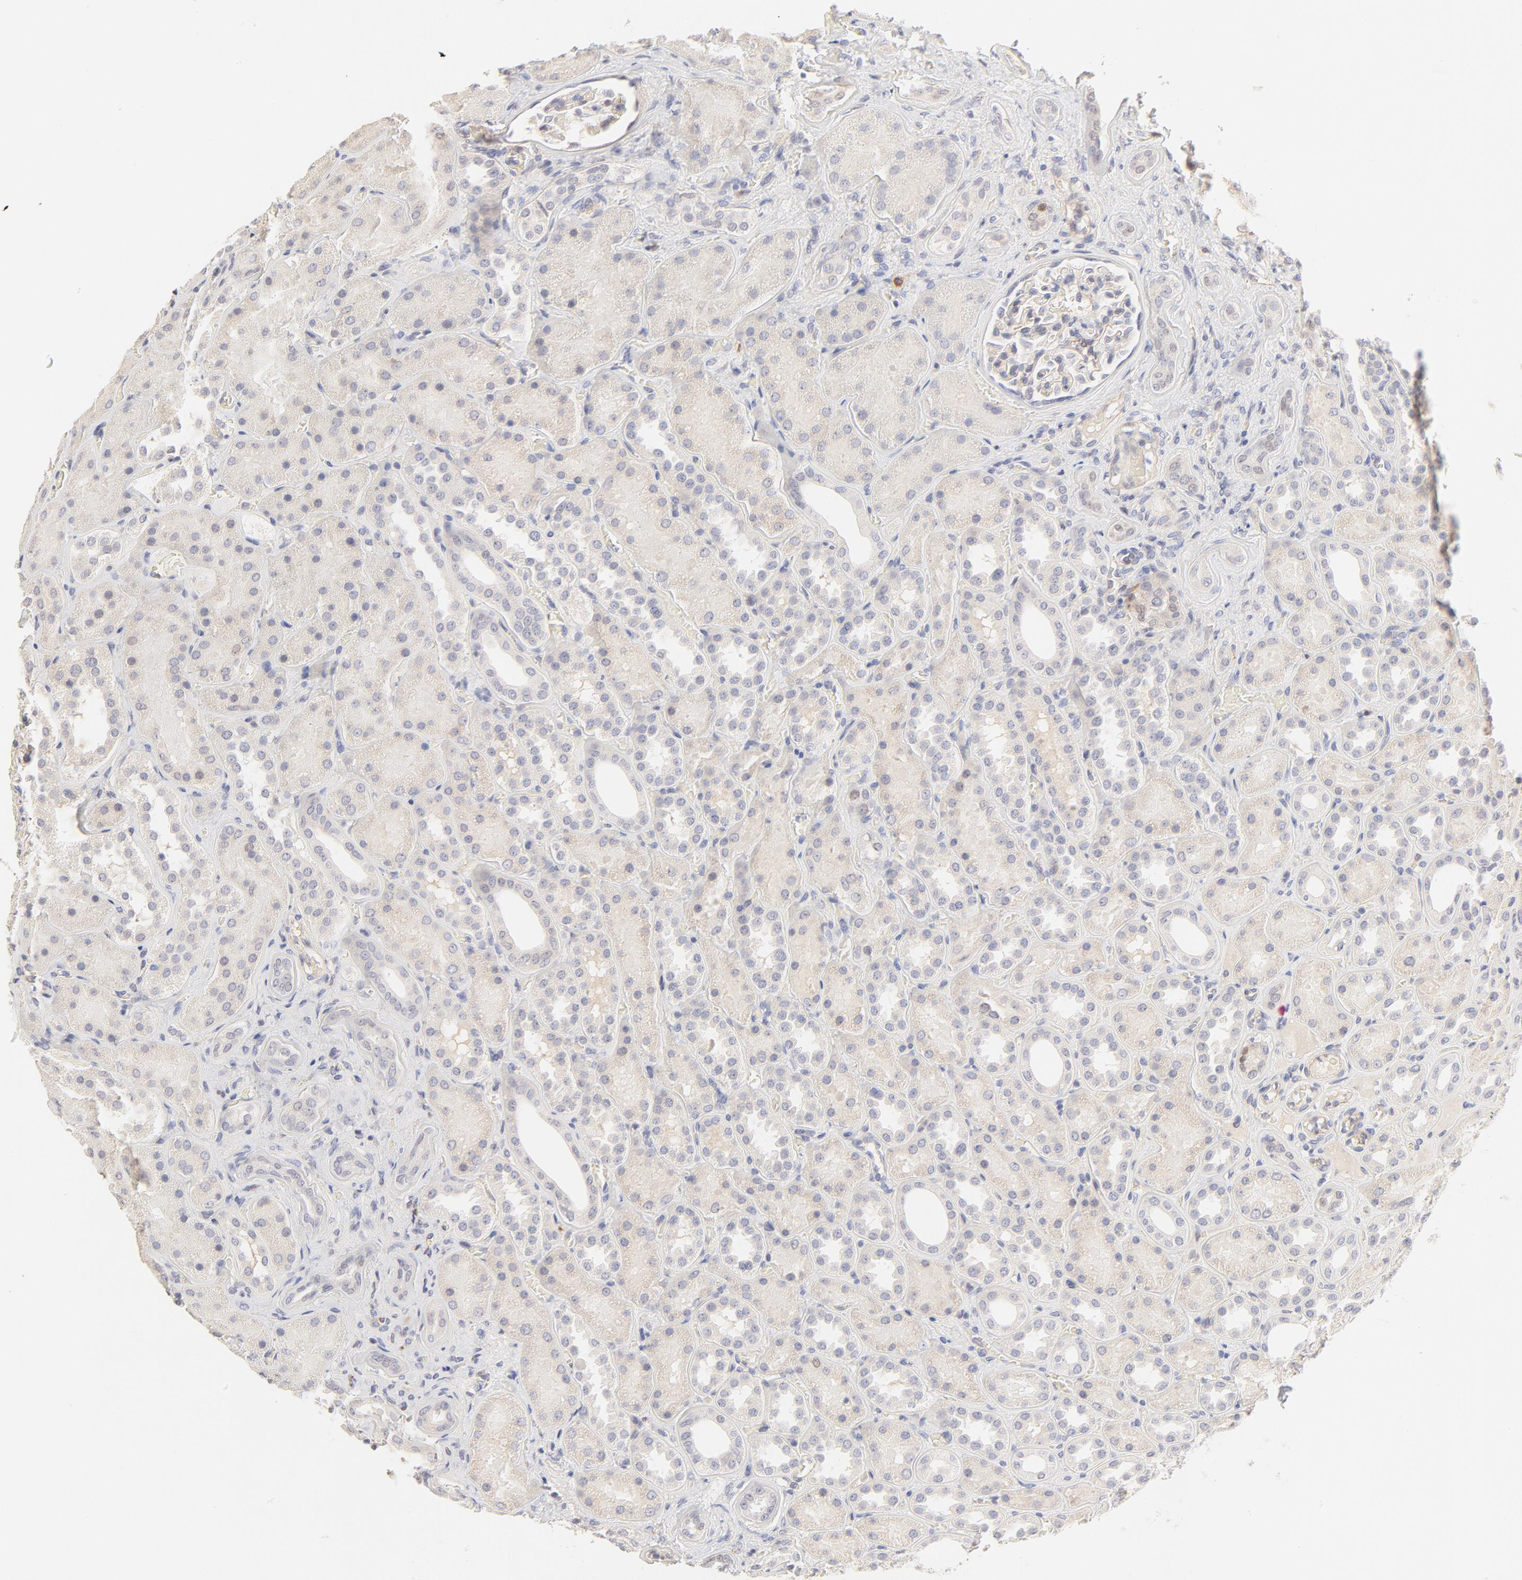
{"staining": {"intensity": "negative", "quantity": "none", "location": "none"}, "tissue": "kidney", "cell_type": "Cells in glomeruli", "image_type": "normal", "snomed": [{"axis": "morphology", "description": "Normal tissue, NOS"}, {"axis": "topography", "description": "Kidney"}], "caption": "Immunohistochemistry (IHC) of benign human kidney exhibits no staining in cells in glomeruli. Brightfield microscopy of immunohistochemistry stained with DAB (brown) and hematoxylin (blue), captured at high magnification.", "gene": "ELF3", "patient": {"sex": "male", "age": 28}}